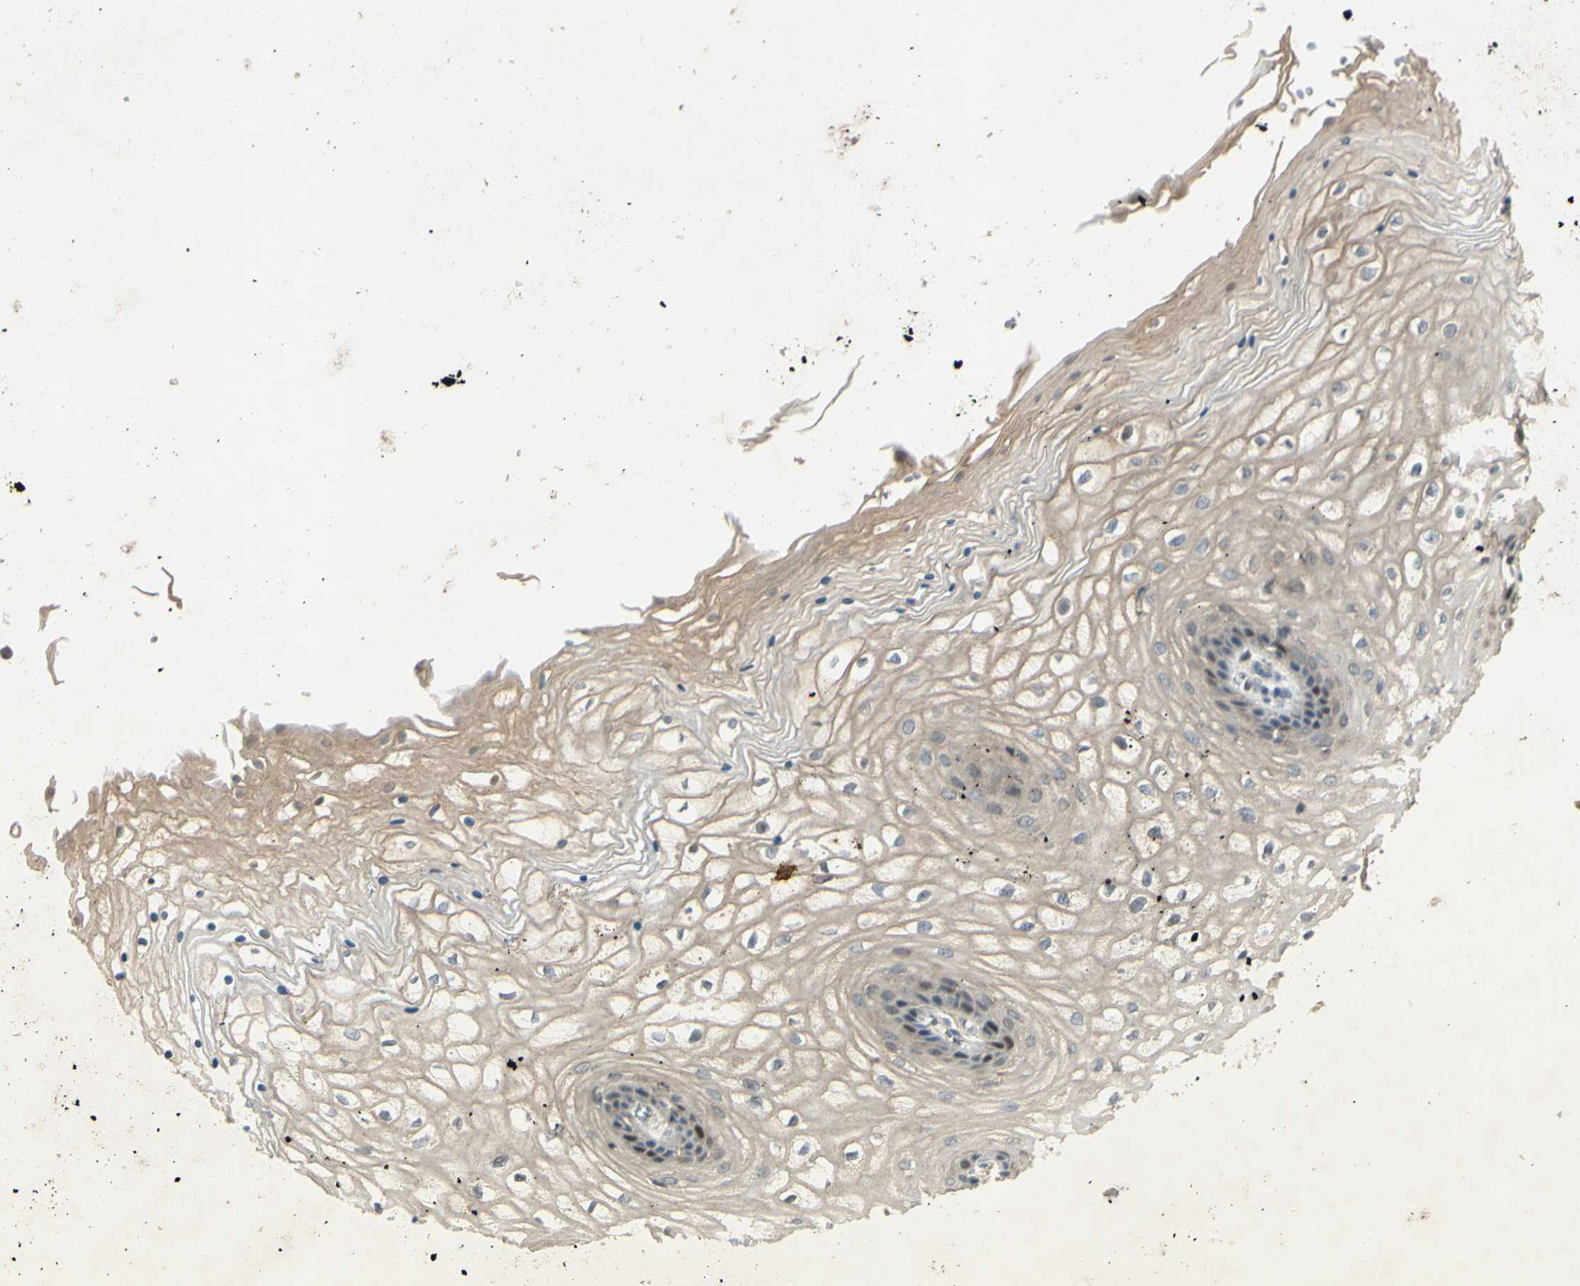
{"staining": {"intensity": "moderate", "quantity": "<25%", "location": "nuclear"}, "tissue": "vagina", "cell_type": "Squamous epithelial cells", "image_type": "normal", "snomed": [{"axis": "morphology", "description": "Normal tissue, NOS"}, {"axis": "topography", "description": "Vagina"}], "caption": "Immunohistochemistry (DAB (3,3'-diaminobenzidine)) staining of normal vagina displays moderate nuclear protein positivity in about <25% of squamous epithelial cells. (Brightfield microscopy of DAB IHC at high magnification).", "gene": "RAD18", "patient": {"sex": "female", "age": 34}}